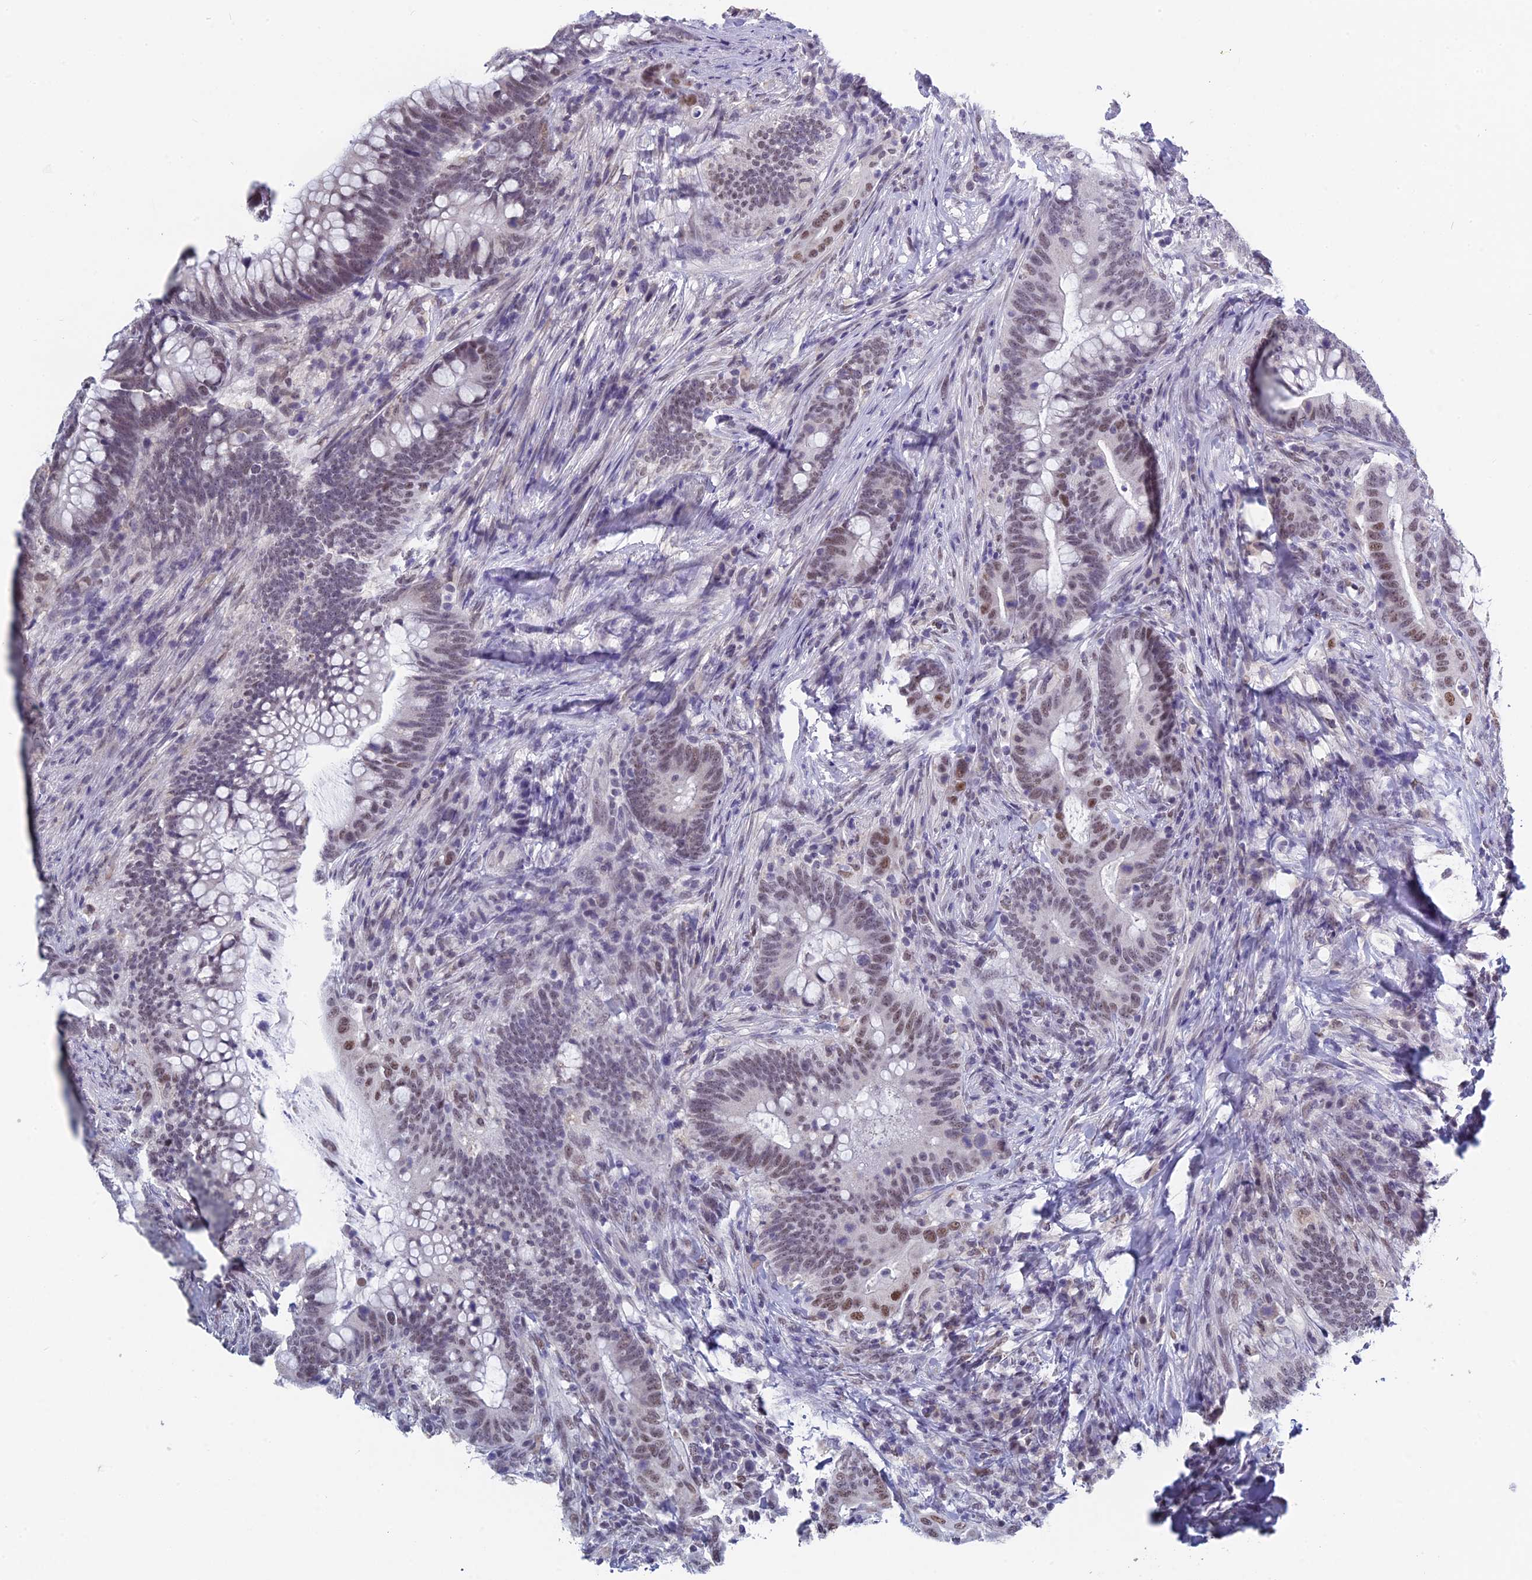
{"staining": {"intensity": "moderate", "quantity": "<25%", "location": "nuclear"}, "tissue": "colorectal cancer", "cell_type": "Tumor cells", "image_type": "cancer", "snomed": [{"axis": "morphology", "description": "Adenocarcinoma, NOS"}, {"axis": "topography", "description": "Colon"}], "caption": "Moderate nuclear protein staining is appreciated in about <25% of tumor cells in colorectal cancer (adenocarcinoma).", "gene": "MT-CO3", "patient": {"sex": "female", "age": 66}}